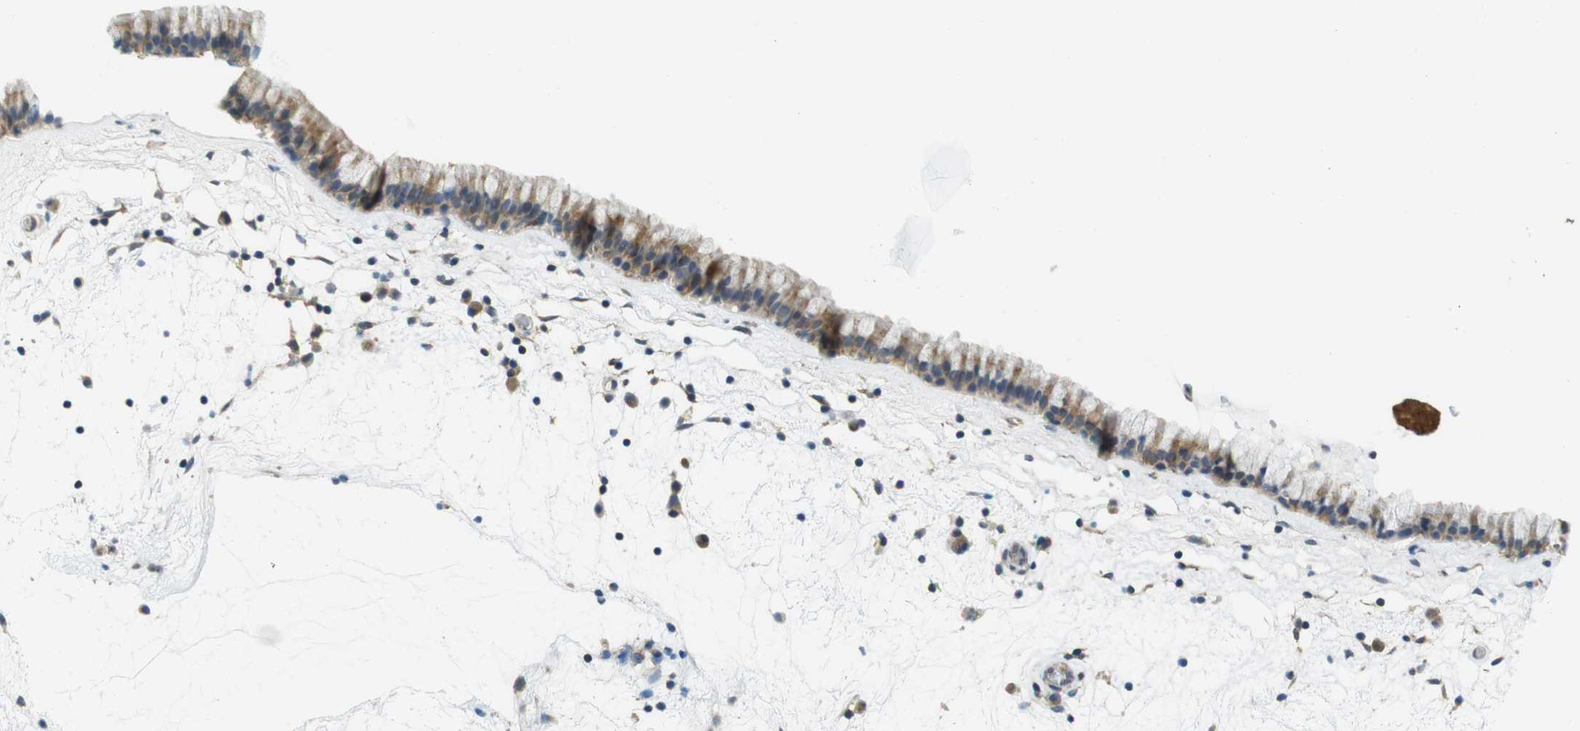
{"staining": {"intensity": "moderate", "quantity": ">75%", "location": "cytoplasmic/membranous"}, "tissue": "nasopharynx", "cell_type": "Respiratory epithelial cells", "image_type": "normal", "snomed": [{"axis": "morphology", "description": "Normal tissue, NOS"}, {"axis": "morphology", "description": "Inflammation, NOS"}, {"axis": "topography", "description": "Nasopharynx"}], "caption": "An IHC histopathology image of unremarkable tissue is shown. Protein staining in brown labels moderate cytoplasmic/membranous positivity in nasopharynx within respiratory epithelial cells. The staining is performed using DAB brown chromogen to label protein expression. The nuclei are counter-stained blue using hematoxylin.", "gene": "BRI3BP", "patient": {"sex": "male", "age": 48}}